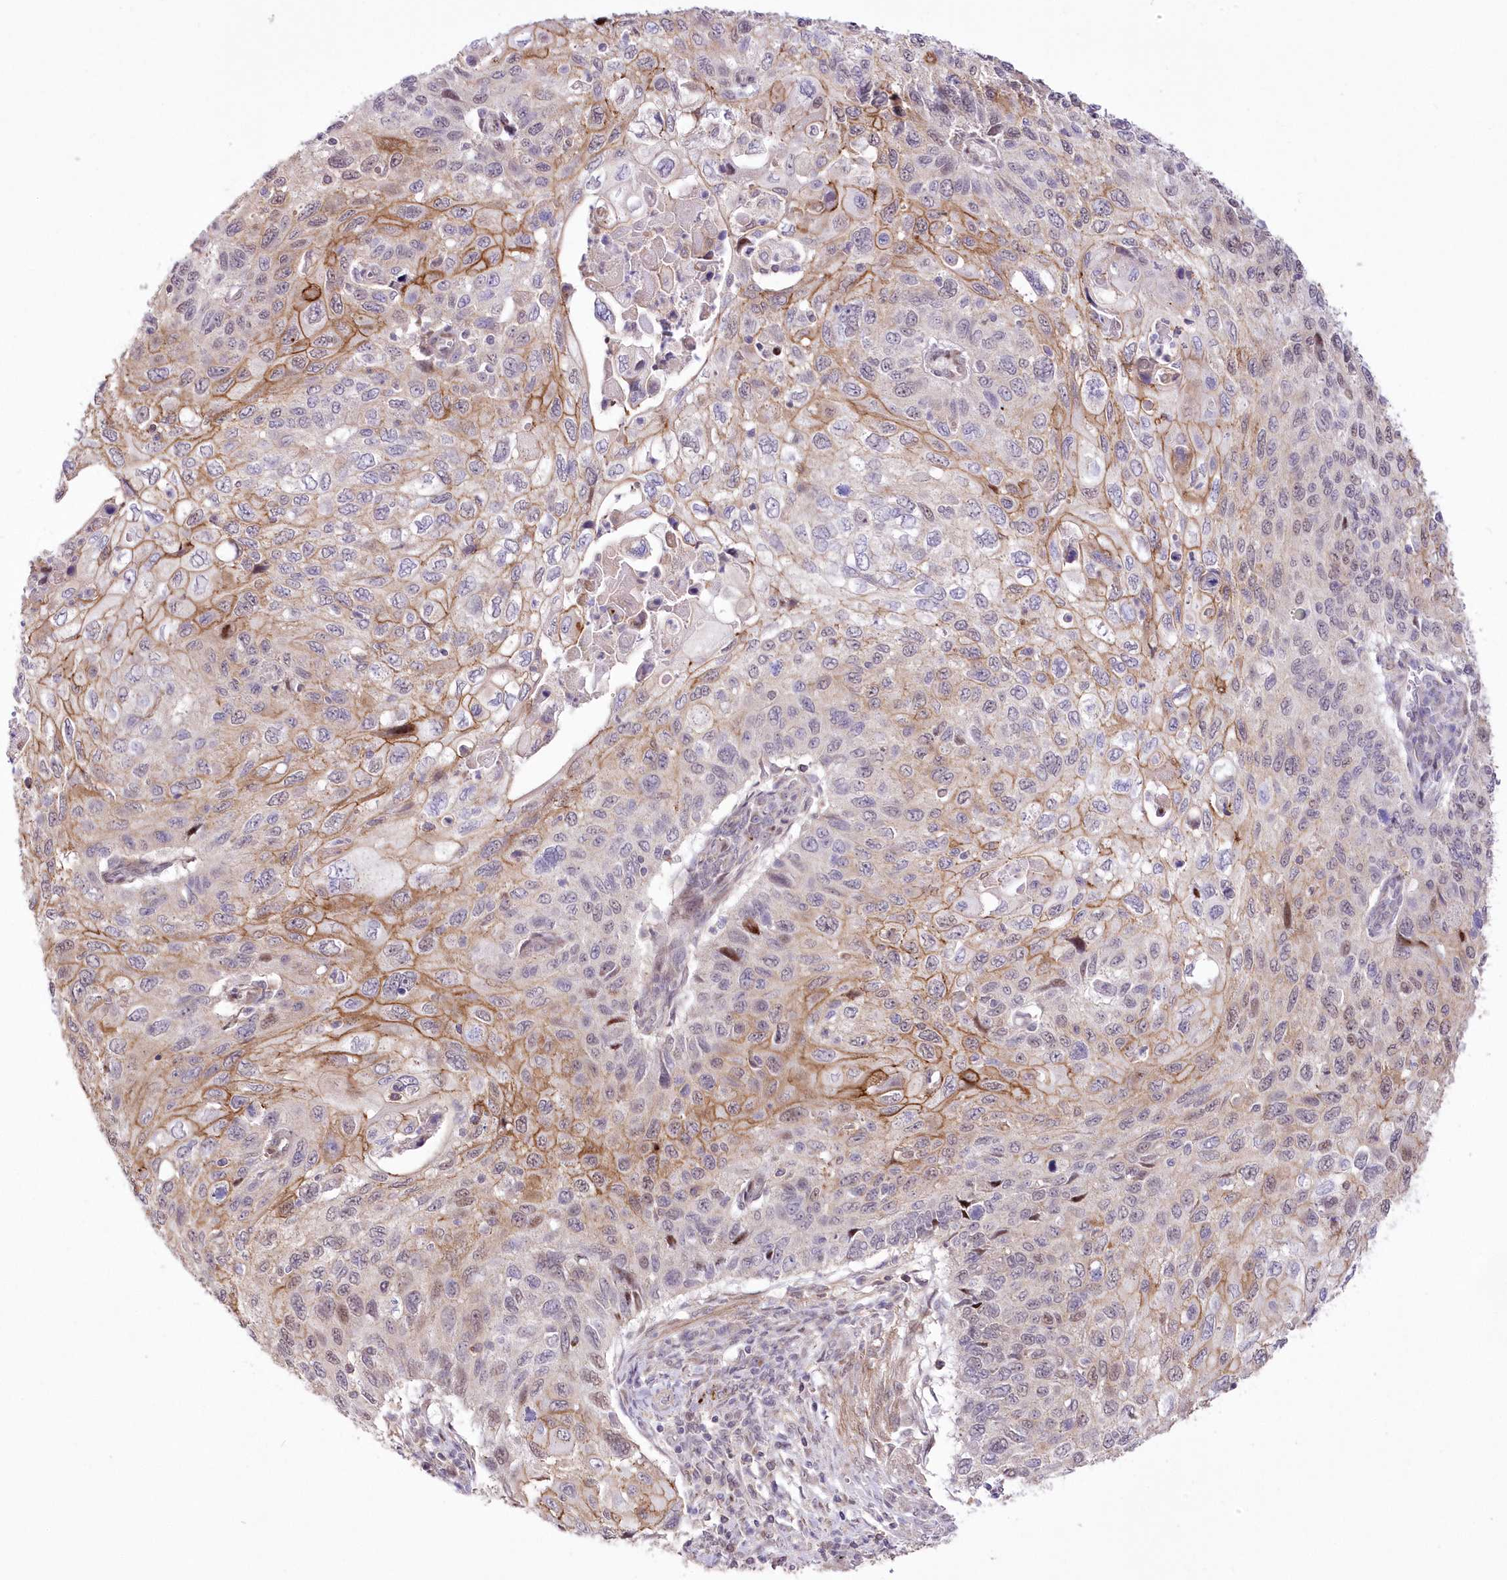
{"staining": {"intensity": "moderate", "quantity": "25%-75%", "location": "cytoplasmic/membranous,nuclear"}, "tissue": "cervical cancer", "cell_type": "Tumor cells", "image_type": "cancer", "snomed": [{"axis": "morphology", "description": "Squamous cell carcinoma, NOS"}, {"axis": "topography", "description": "Cervix"}], "caption": "Immunohistochemistry (IHC) staining of cervical squamous cell carcinoma, which displays medium levels of moderate cytoplasmic/membranous and nuclear positivity in about 25%-75% of tumor cells indicating moderate cytoplasmic/membranous and nuclear protein staining. The staining was performed using DAB (3,3'-diaminobenzidine) (brown) for protein detection and nuclei were counterstained in hematoxylin (blue).", "gene": "FAM241B", "patient": {"sex": "female", "age": 70}}